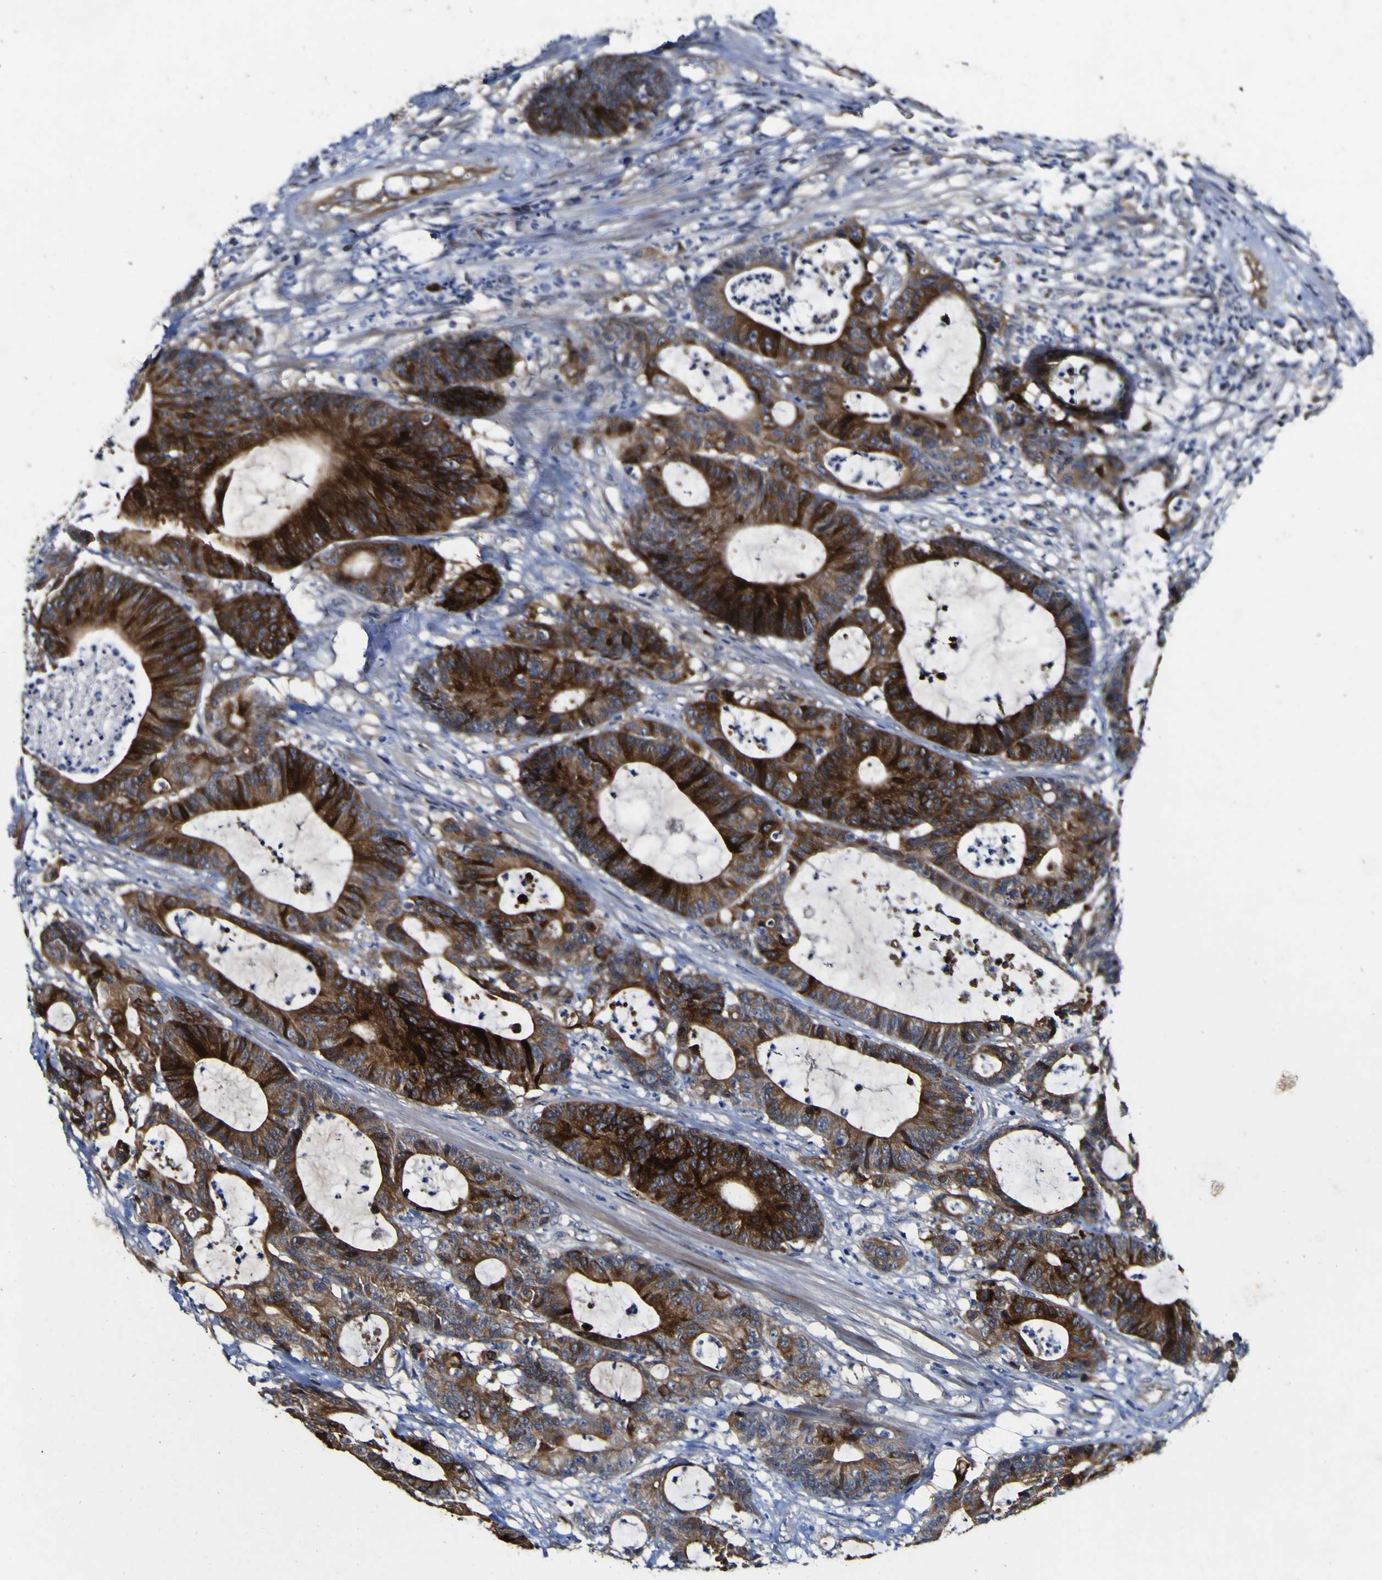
{"staining": {"intensity": "strong", "quantity": ">75%", "location": "cytoplasmic/membranous"}, "tissue": "colorectal cancer", "cell_type": "Tumor cells", "image_type": "cancer", "snomed": [{"axis": "morphology", "description": "Adenocarcinoma, NOS"}, {"axis": "topography", "description": "Colon"}], "caption": "About >75% of tumor cells in human colorectal cancer show strong cytoplasmic/membranous protein positivity as visualized by brown immunohistochemical staining.", "gene": "CCL2", "patient": {"sex": "female", "age": 84}}